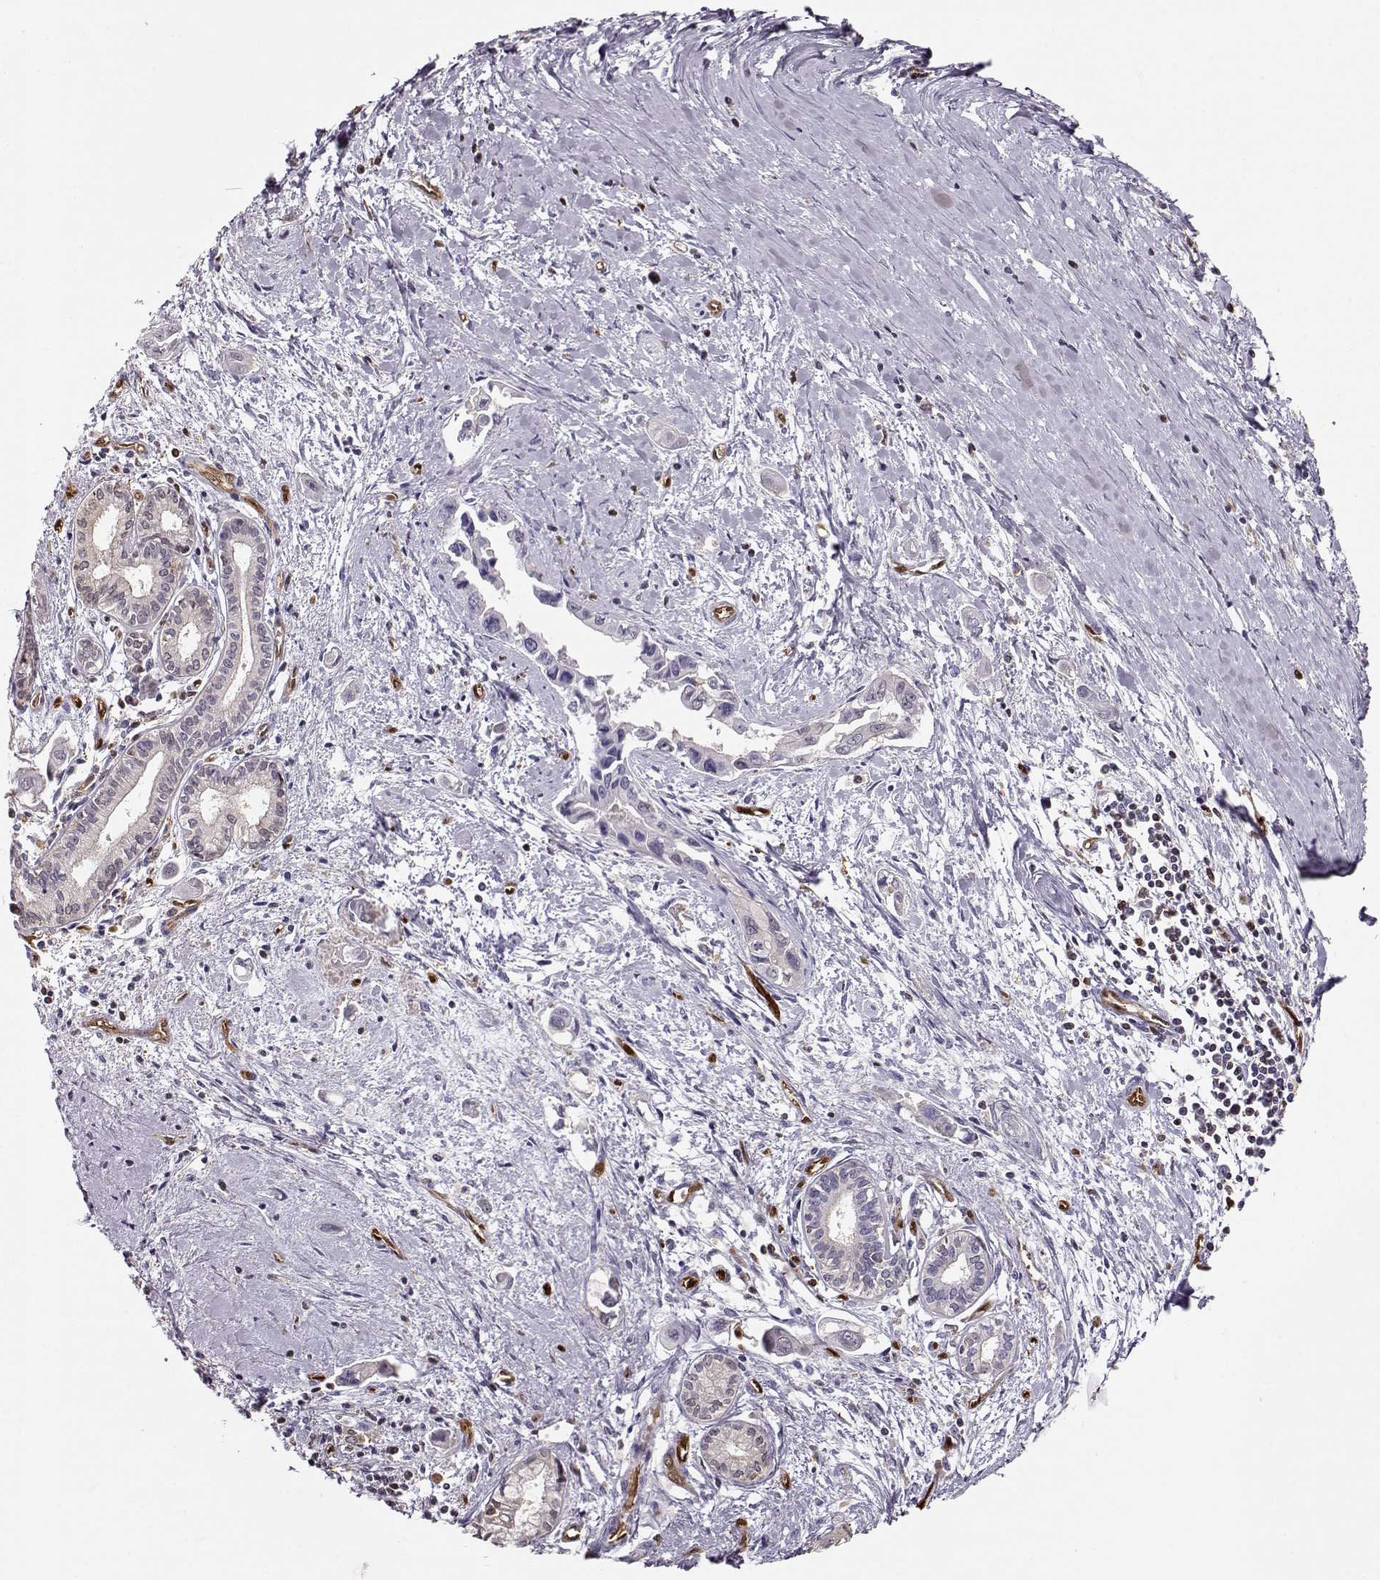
{"staining": {"intensity": "negative", "quantity": "none", "location": "none"}, "tissue": "pancreatic cancer", "cell_type": "Tumor cells", "image_type": "cancer", "snomed": [{"axis": "morphology", "description": "Adenocarcinoma, NOS"}, {"axis": "topography", "description": "Pancreas"}], "caption": "Tumor cells show no significant staining in adenocarcinoma (pancreatic). Nuclei are stained in blue.", "gene": "PNP", "patient": {"sex": "male", "age": 60}}